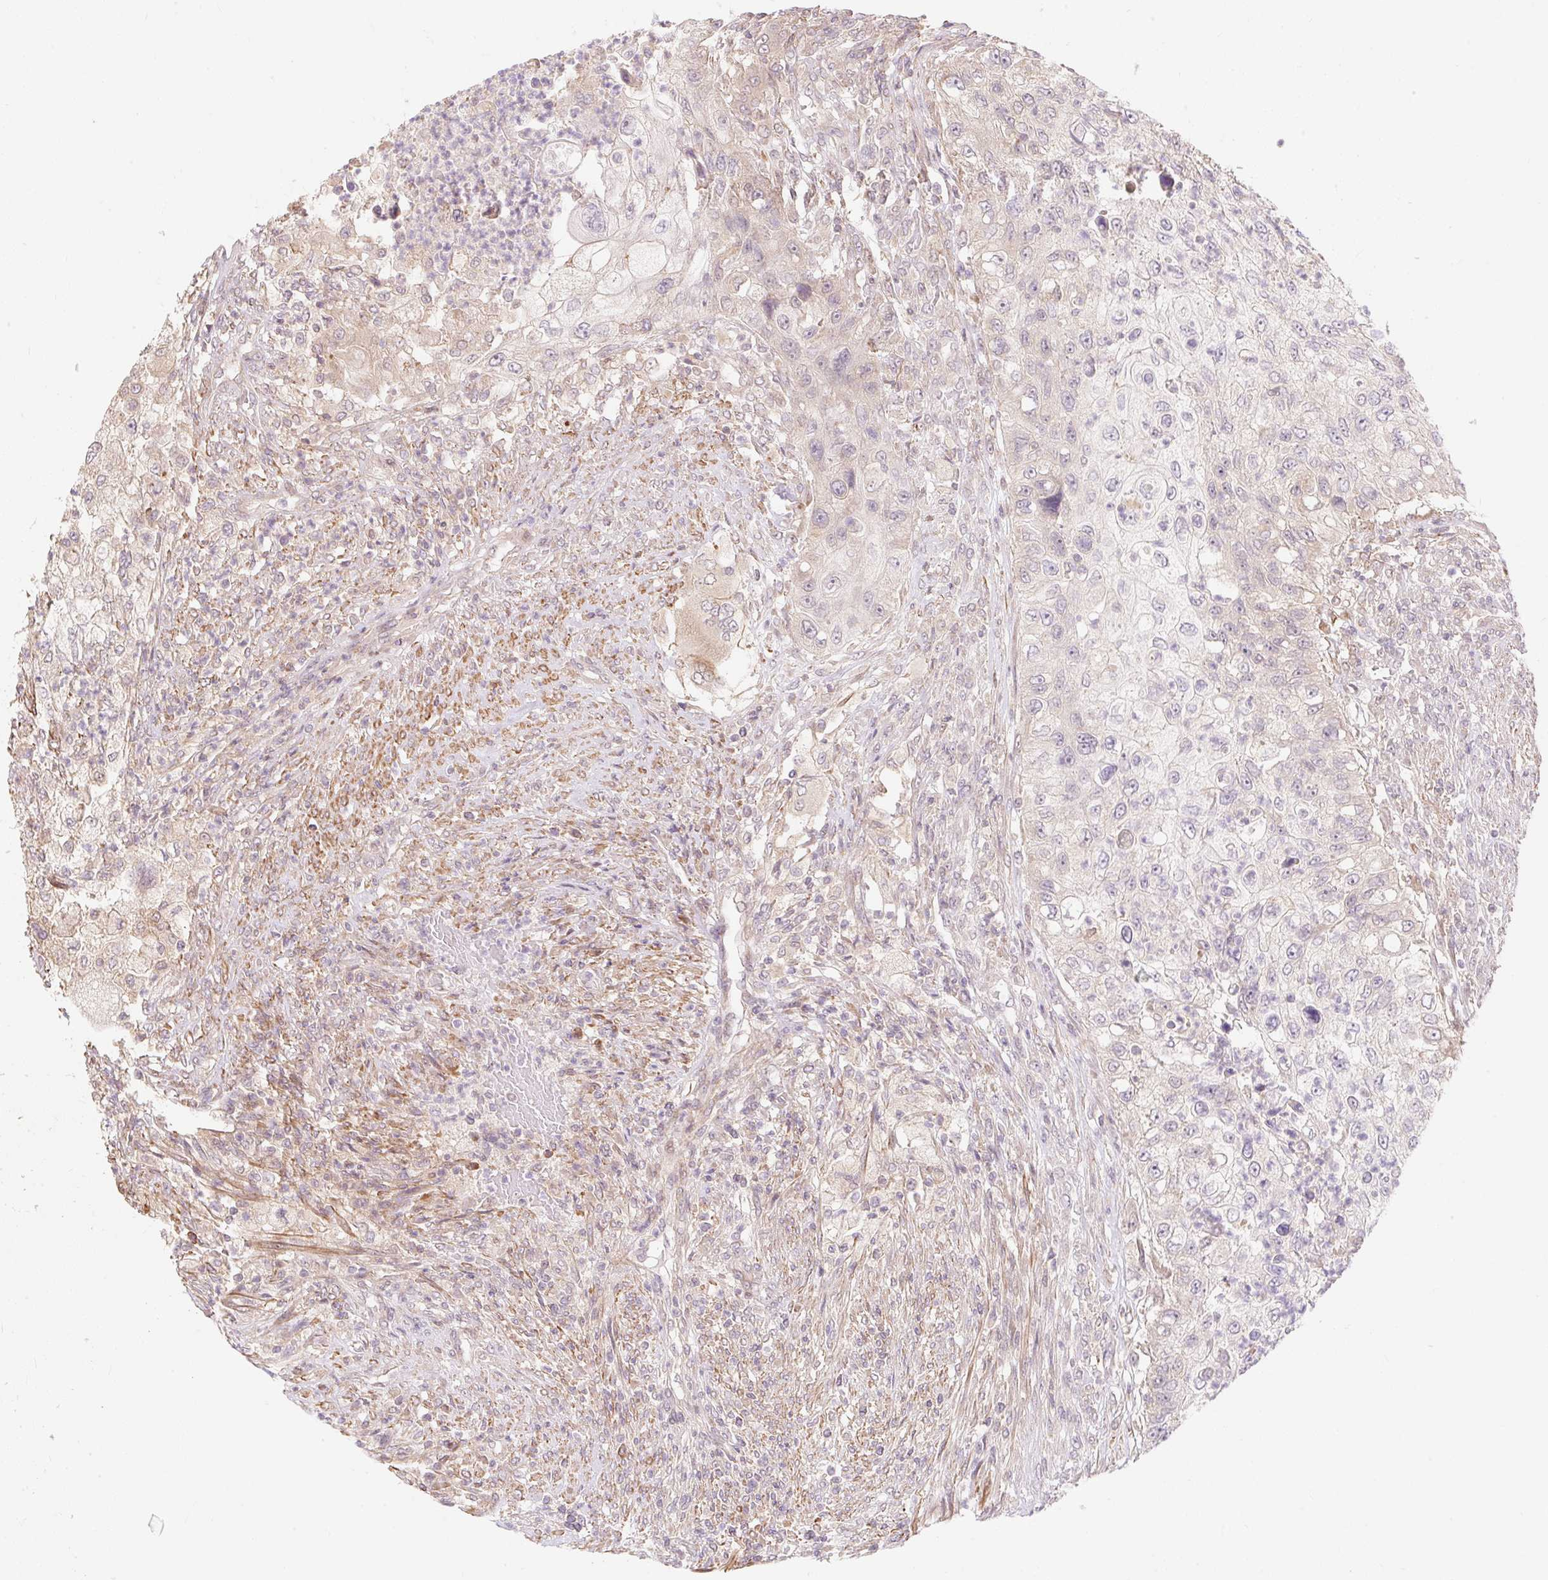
{"staining": {"intensity": "negative", "quantity": "none", "location": "none"}, "tissue": "urothelial cancer", "cell_type": "Tumor cells", "image_type": "cancer", "snomed": [{"axis": "morphology", "description": "Urothelial carcinoma, High grade"}, {"axis": "topography", "description": "Urinary bladder"}], "caption": "High magnification brightfield microscopy of high-grade urothelial carcinoma stained with DAB (3,3'-diaminobenzidine) (brown) and counterstained with hematoxylin (blue): tumor cells show no significant positivity.", "gene": "EMC10", "patient": {"sex": "female", "age": 60}}